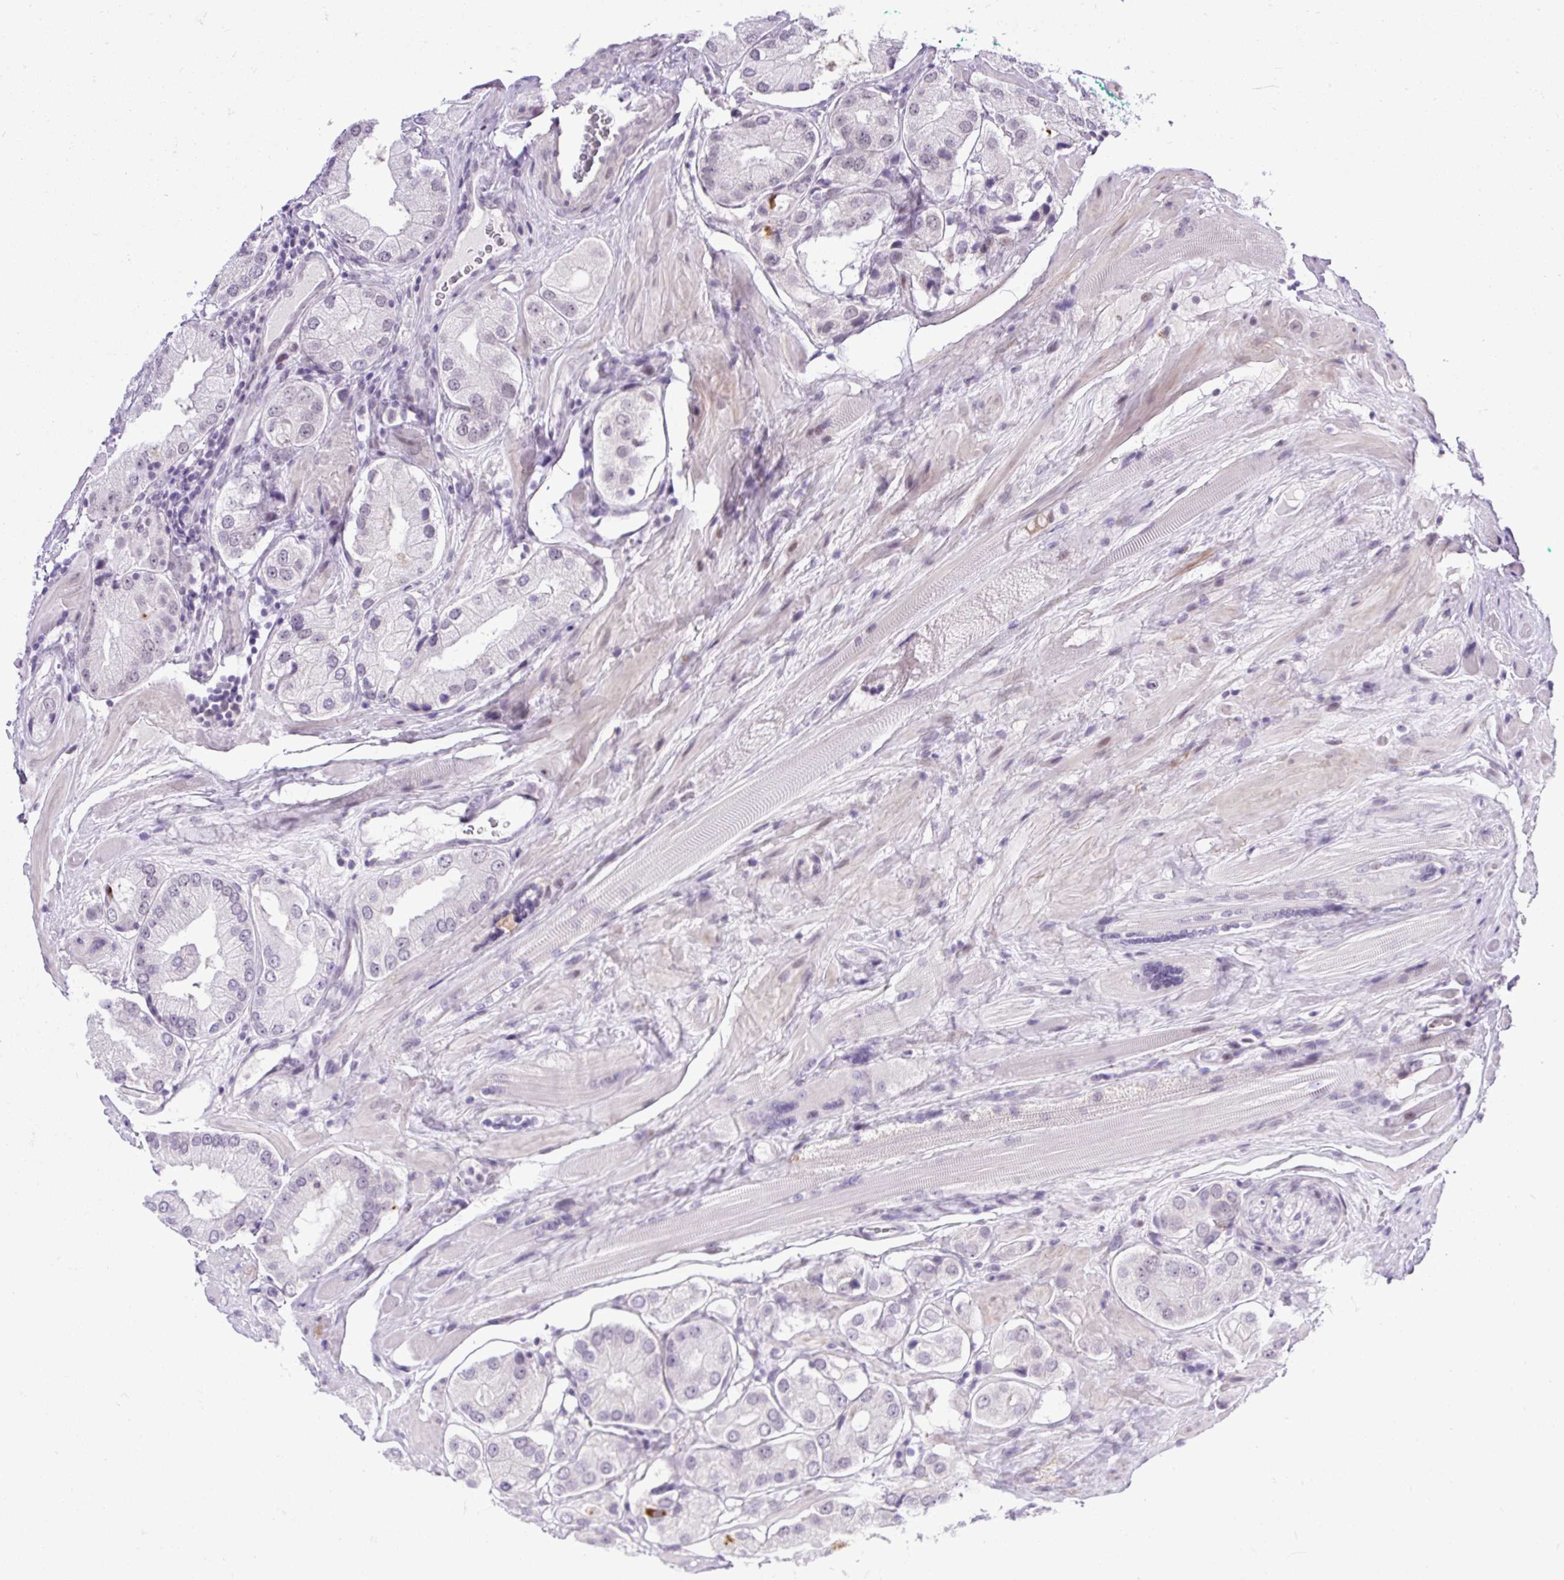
{"staining": {"intensity": "negative", "quantity": "none", "location": "none"}, "tissue": "prostate cancer", "cell_type": "Tumor cells", "image_type": "cancer", "snomed": [{"axis": "morphology", "description": "Adenocarcinoma, Low grade"}, {"axis": "topography", "description": "Prostate"}], "caption": "Tumor cells show no significant staining in low-grade adenocarcinoma (prostate).", "gene": "WNT10B", "patient": {"sex": "male", "age": 42}}